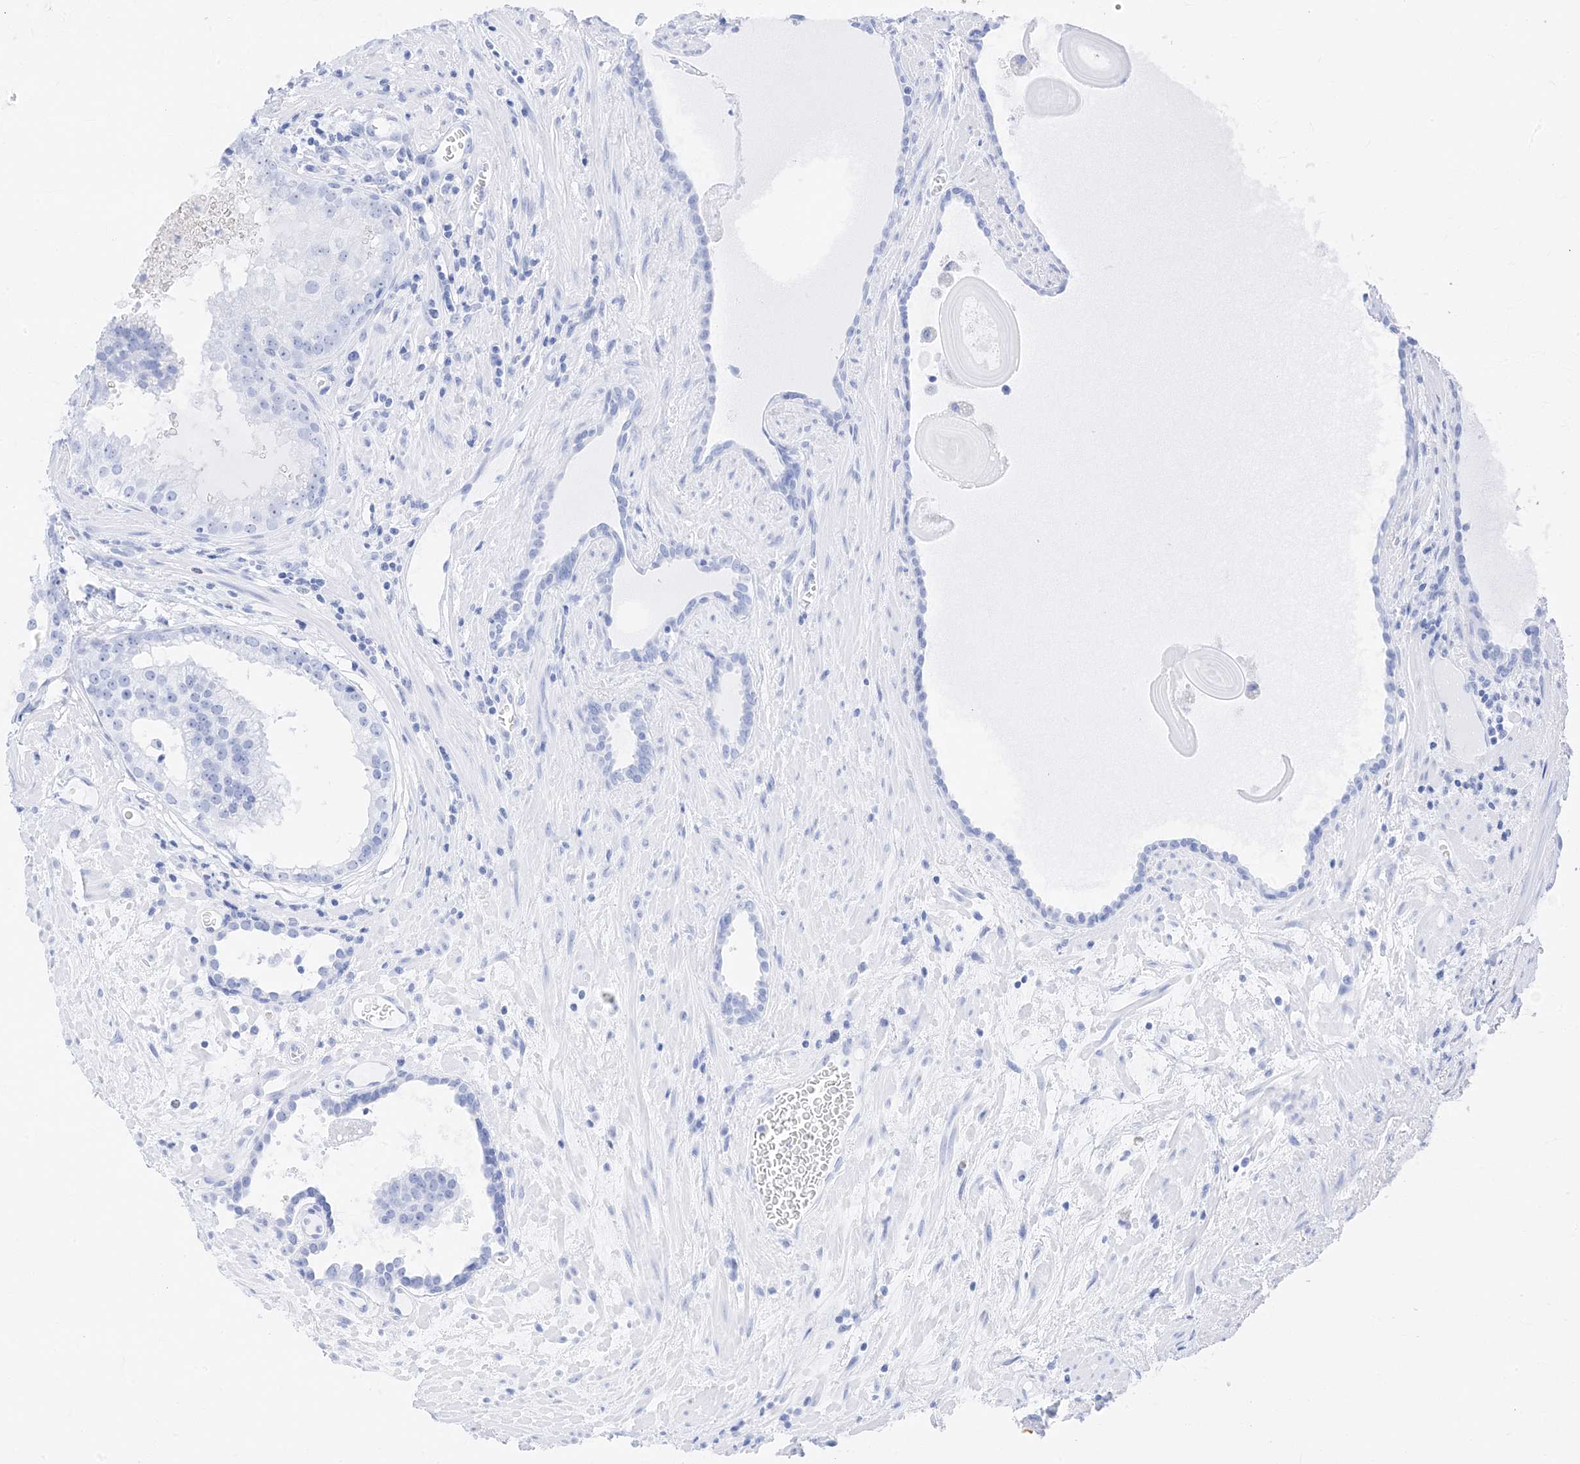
{"staining": {"intensity": "negative", "quantity": "none", "location": "none"}, "tissue": "prostate cancer", "cell_type": "Tumor cells", "image_type": "cancer", "snomed": [{"axis": "morphology", "description": "Adenocarcinoma, High grade"}, {"axis": "topography", "description": "Prostate"}], "caption": "Immunohistochemistry photomicrograph of neoplastic tissue: prostate adenocarcinoma (high-grade) stained with DAB displays no significant protein positivity in tumor cells.", "gene": "MUC17", "patient": {"sex": "male", "age": 68}}